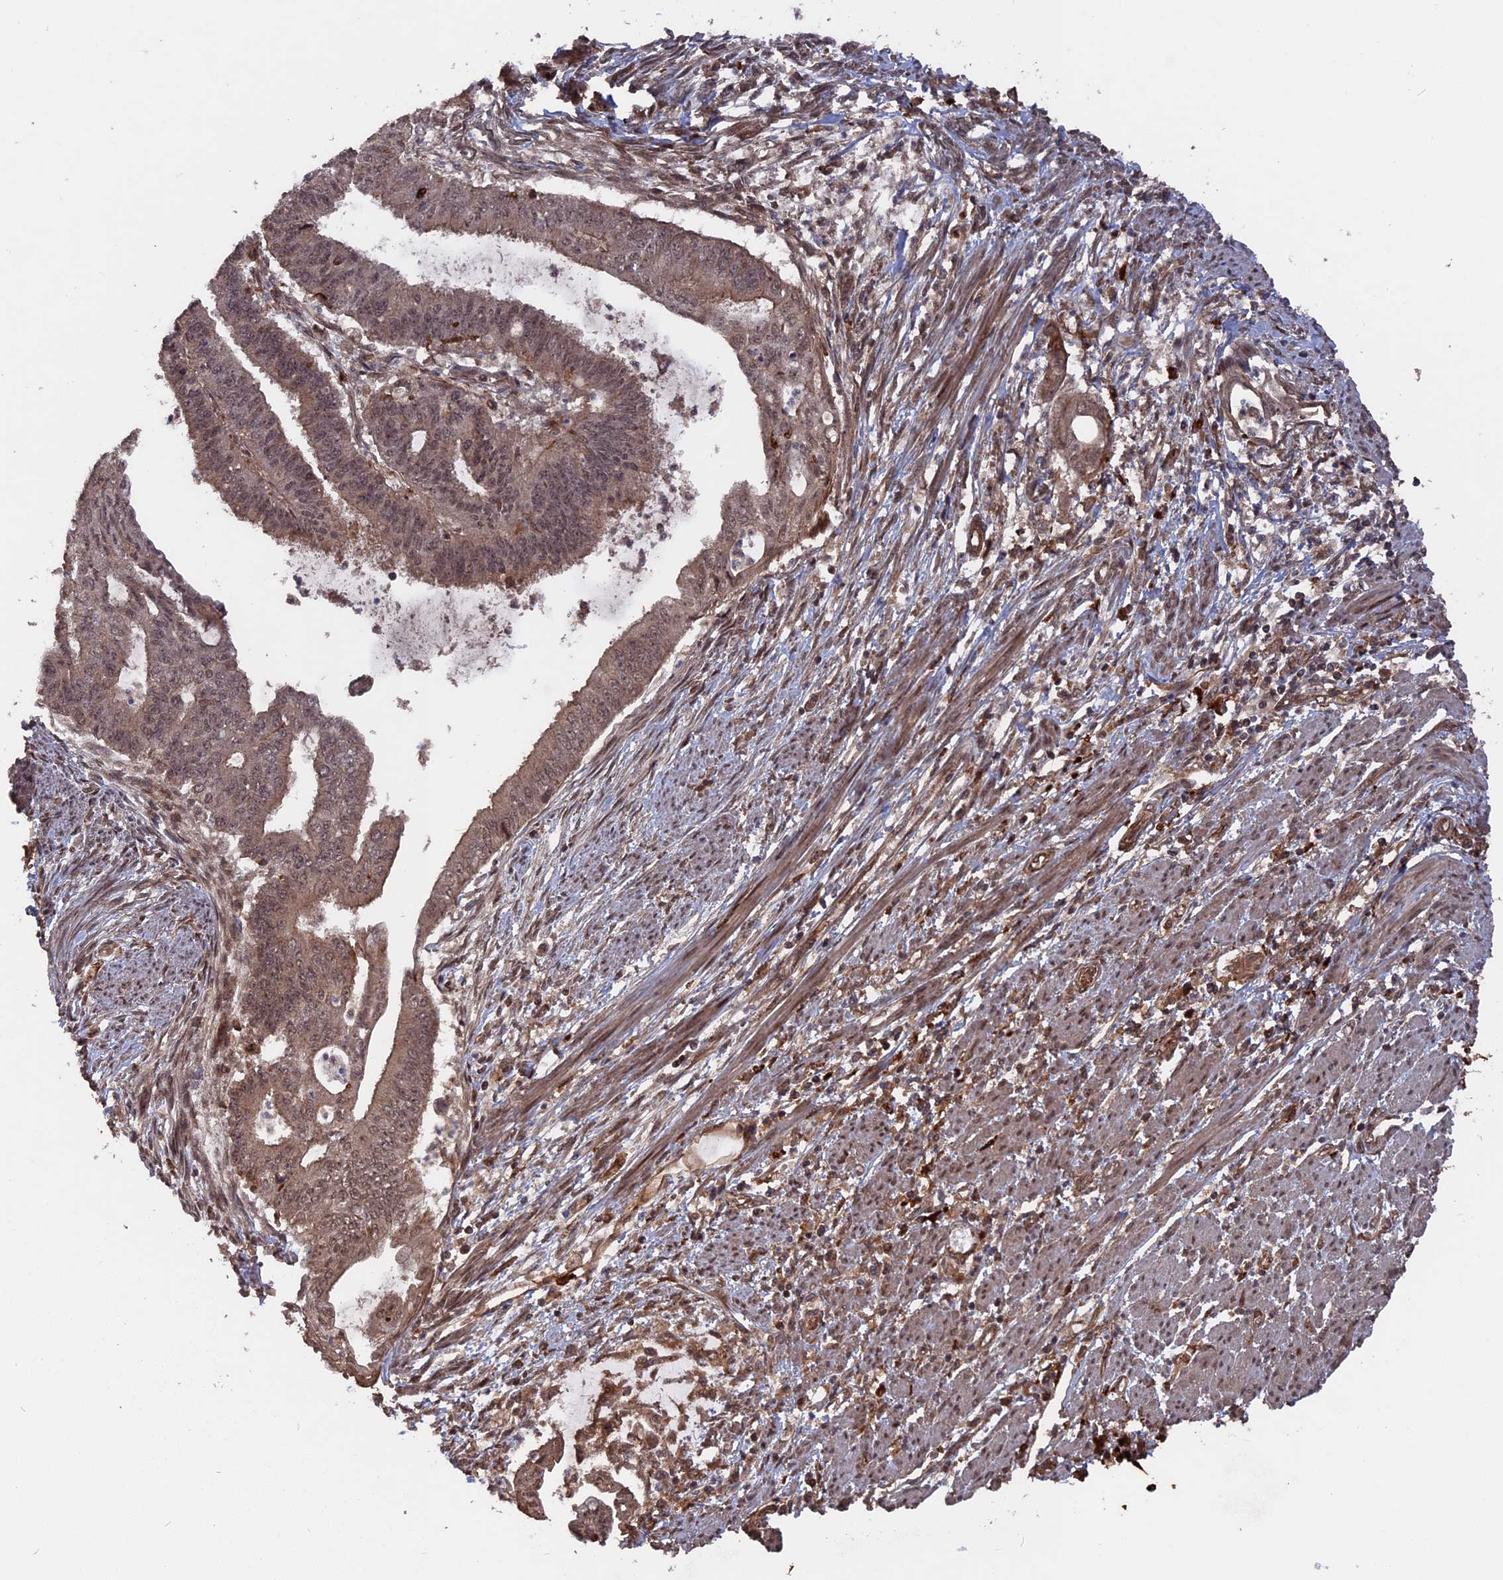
{"staining": {"intensity": "moderate", "quantity": "25%-75%", "location": "cytoplasmic/membranous,nuclear"}, "tissue": "endometrial cancer", "cell_type": "Tumor cells", "image_type": "cancer", "snomed": [{"axis": "morphology", "description": "Adenocarcinoma, NOS"}, {"axis": "topography", "description": "Endometrium"}], "caption": "Endometrial adenocarcinoma stained with DAB IHC reveals medium levels of moderate cytoplasmic/membranous and nuclear expression in about 25%-75% of tumor cells.", "gene": "TELO2", "patient": {"sex": "female", "age": 73}}